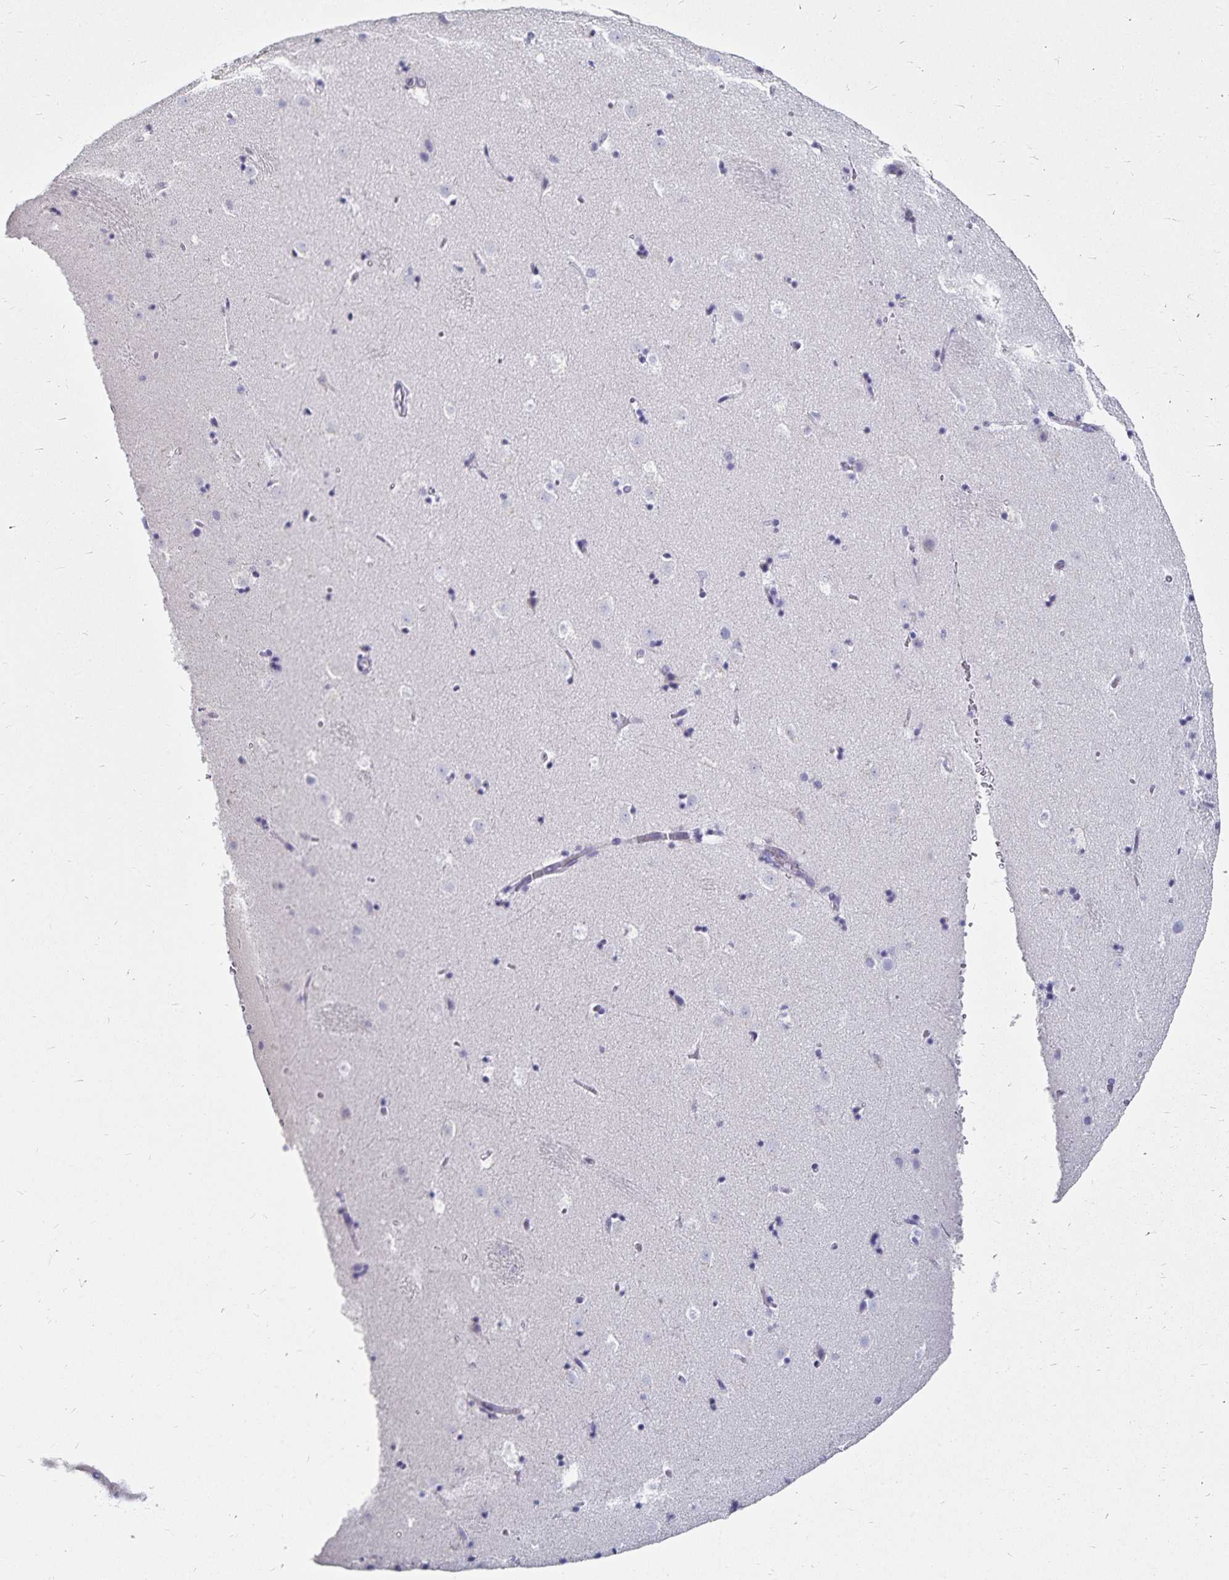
{"staining": {"intensity": "negative", "quantity": "none", "location": "none"}, "tissue": "caudate", "cell_type": "Glial cells", "image_type": "normal", "snomed": [{"axis": "morphology", "description": "Normal tissue, NOS"}, {"axis": "topography", "description": "Lateral ventricle wall"}], "caption": "The histopathology image reveals no significant staining in glial cells of caudate.", "gene": "TNIP1", "patient": {"sex": "male", "age": 37}}